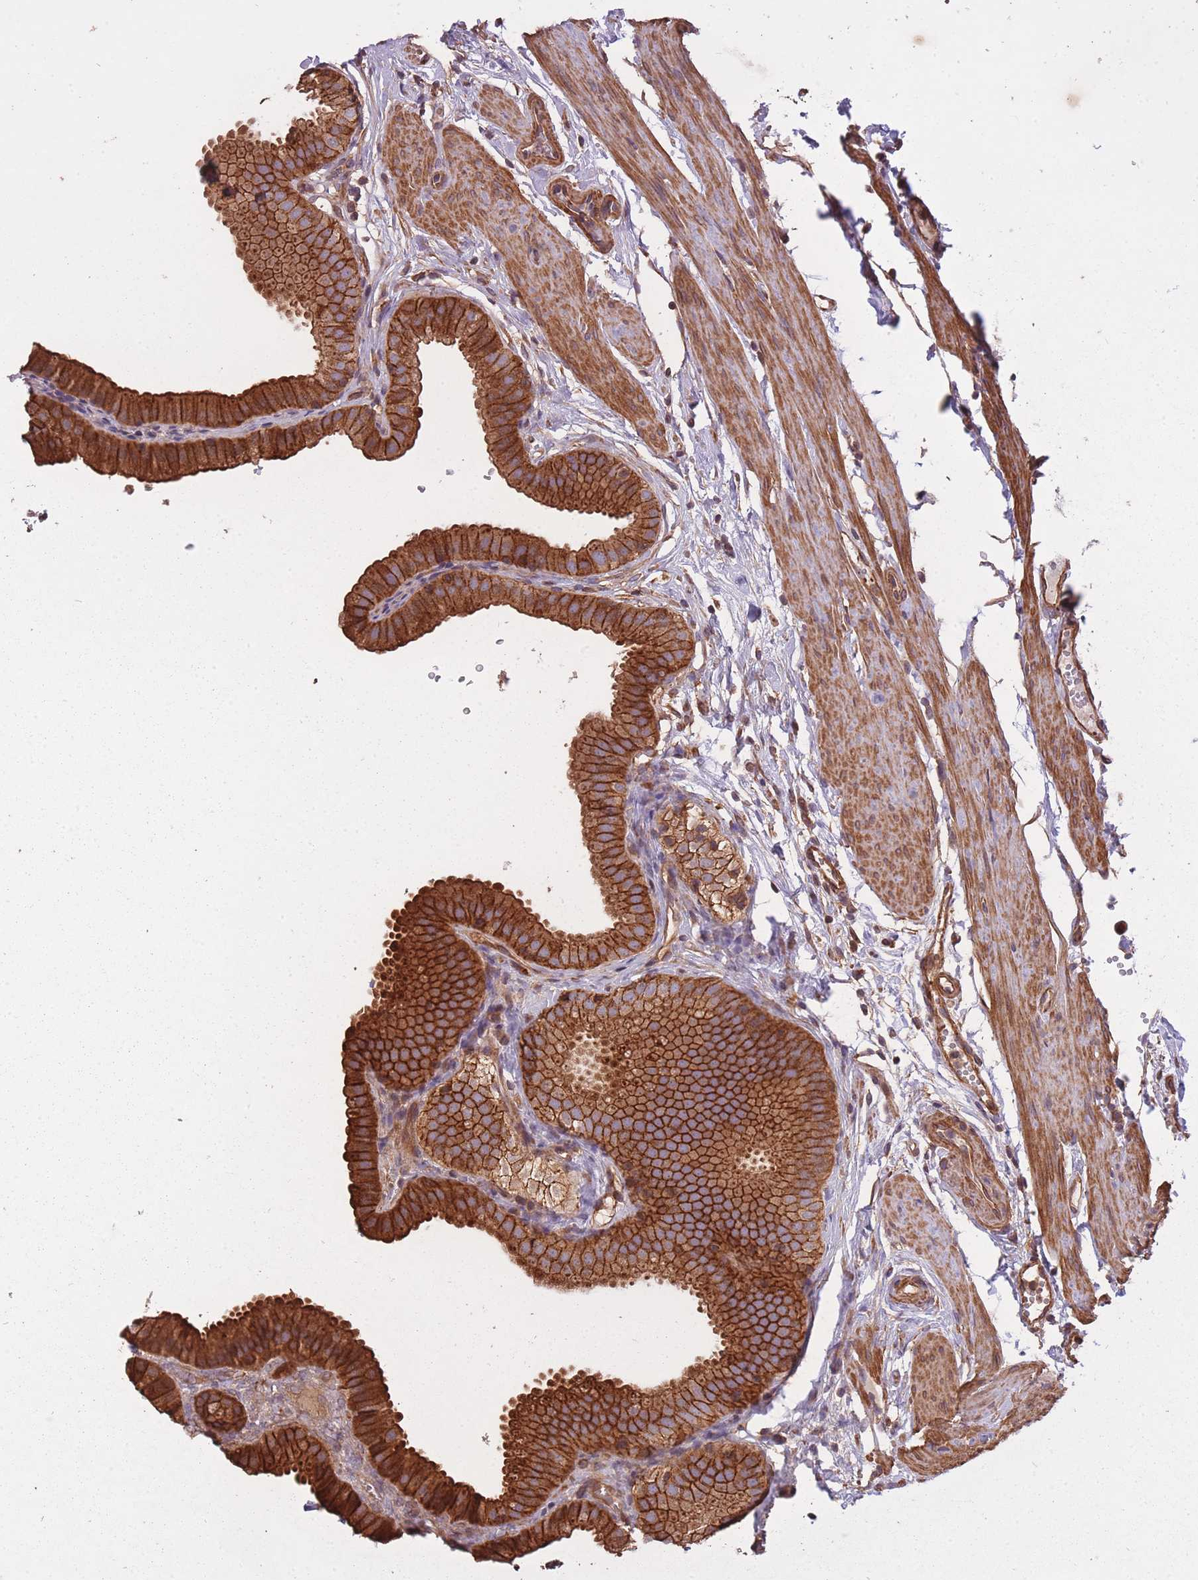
{"staining": {"intensity": "strong", "quantity": ">75%", "location": "cytoplasmic/membranous"}, "tissue": "gallbladder", "cell_type": "Glandular cells", "image_type": "normal", "snomed": [{"axis": "morphology", "description": "Normal tissue, NOS"}, {"axis": "topography", "description": "Gallbladder"}], "caption": "High-magnification brightfield microscopy of normal gallbladder stained with DAB (brown) and counterstained with hematoxylin (blue). glandular cells exhibit strong cytoplasmic/membranous positivity is appreciated in approximately>75% of cells.", "gene": "ARMH3", "patient": {"sex": "female", "age": 61}}